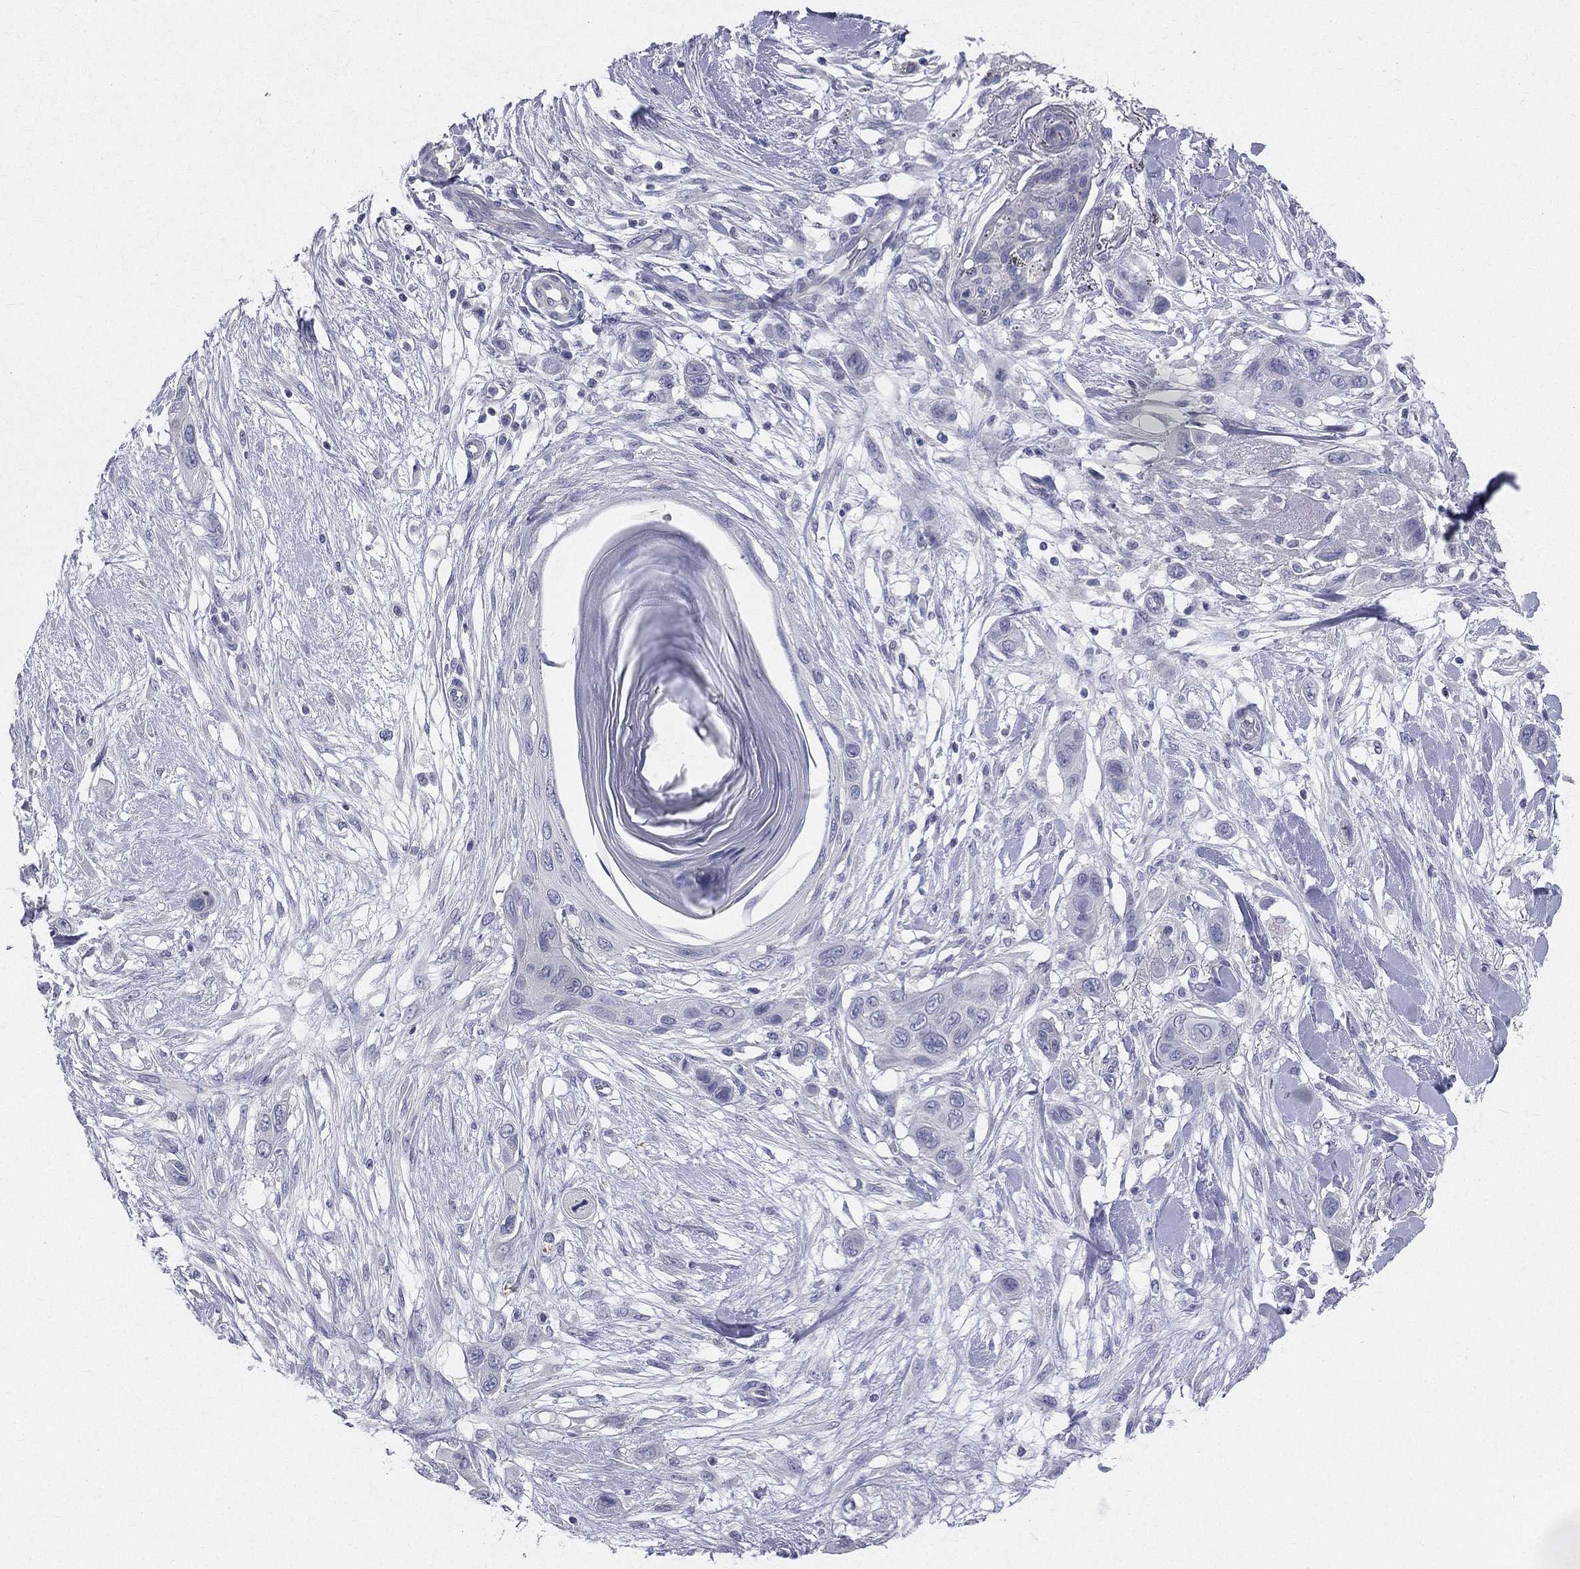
{"staining": {"intensity": "negative", "quantity": "none", "location": "none"}, "tissue": "skin cancer", "cell_type": "Tumor cells", "image_type": "cancer", "snomed": [{"axis": "morphology", "description": "Squamous cell carcinoma, NOS"}, {"axis": "topography", "description": "Skin"}], "caption": "Immunohistochemistry image of human skin cancer stained for a protein (brown), which exhibits no positivity in tumor cells.", "gene": "STK31", "patient": {"sex": "male", "age": 79}}